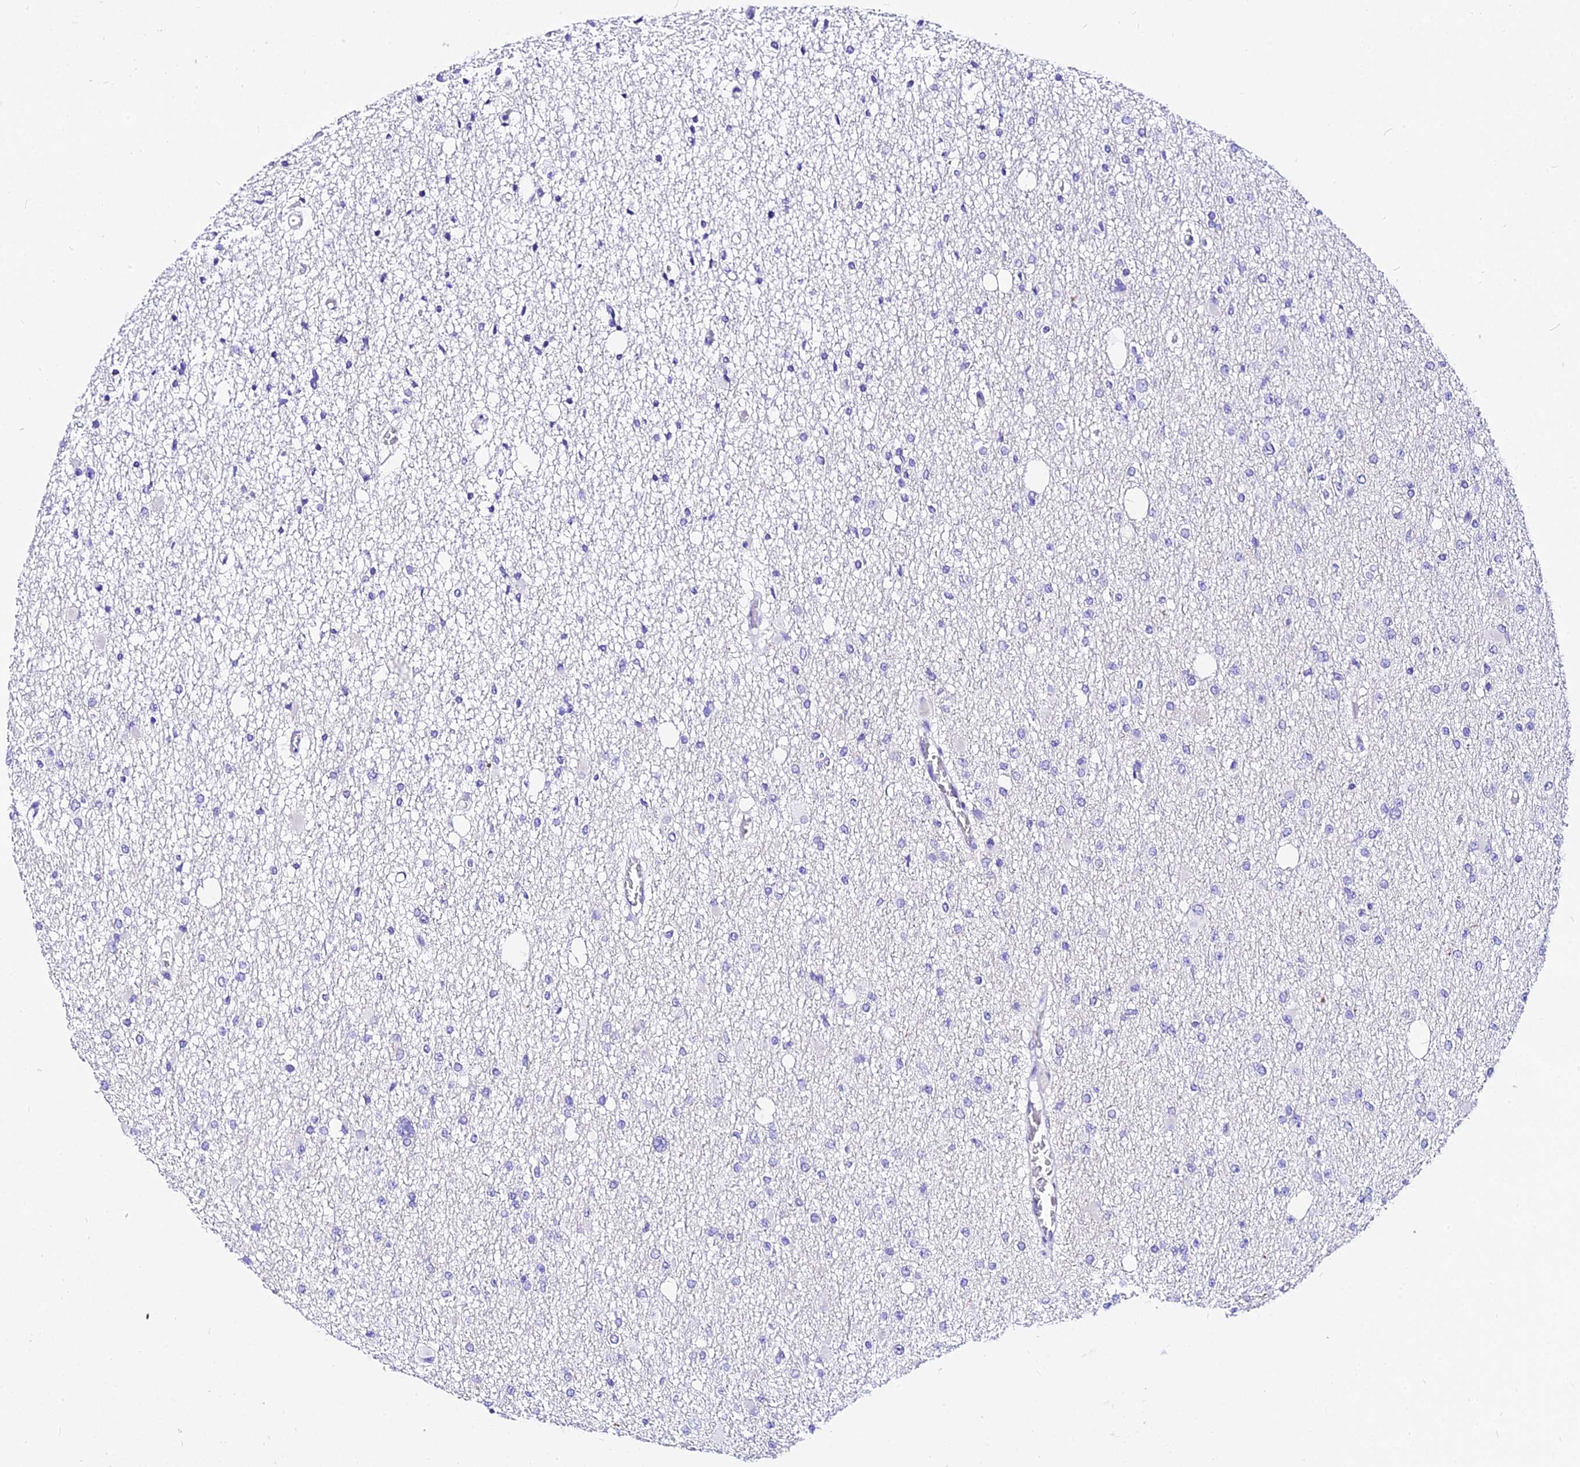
{"staining": {"intensity": "negative", "quantity": "none", "location": "none"}, "tissue": "glioma", "cell_type": "Tumor cells", "image_type": "cancer", "snomed": [{"axis": "morphology", "description": "Glioma, malignant, Low grade"}, {"axis": "topography", "description": "Brain"}], "caption": "Glioma was stained to show a protein in brown. There is no significant staining in tumor cells.", "gene": "DEFB106A", "patient": {"sex": "female", "age": 22}}